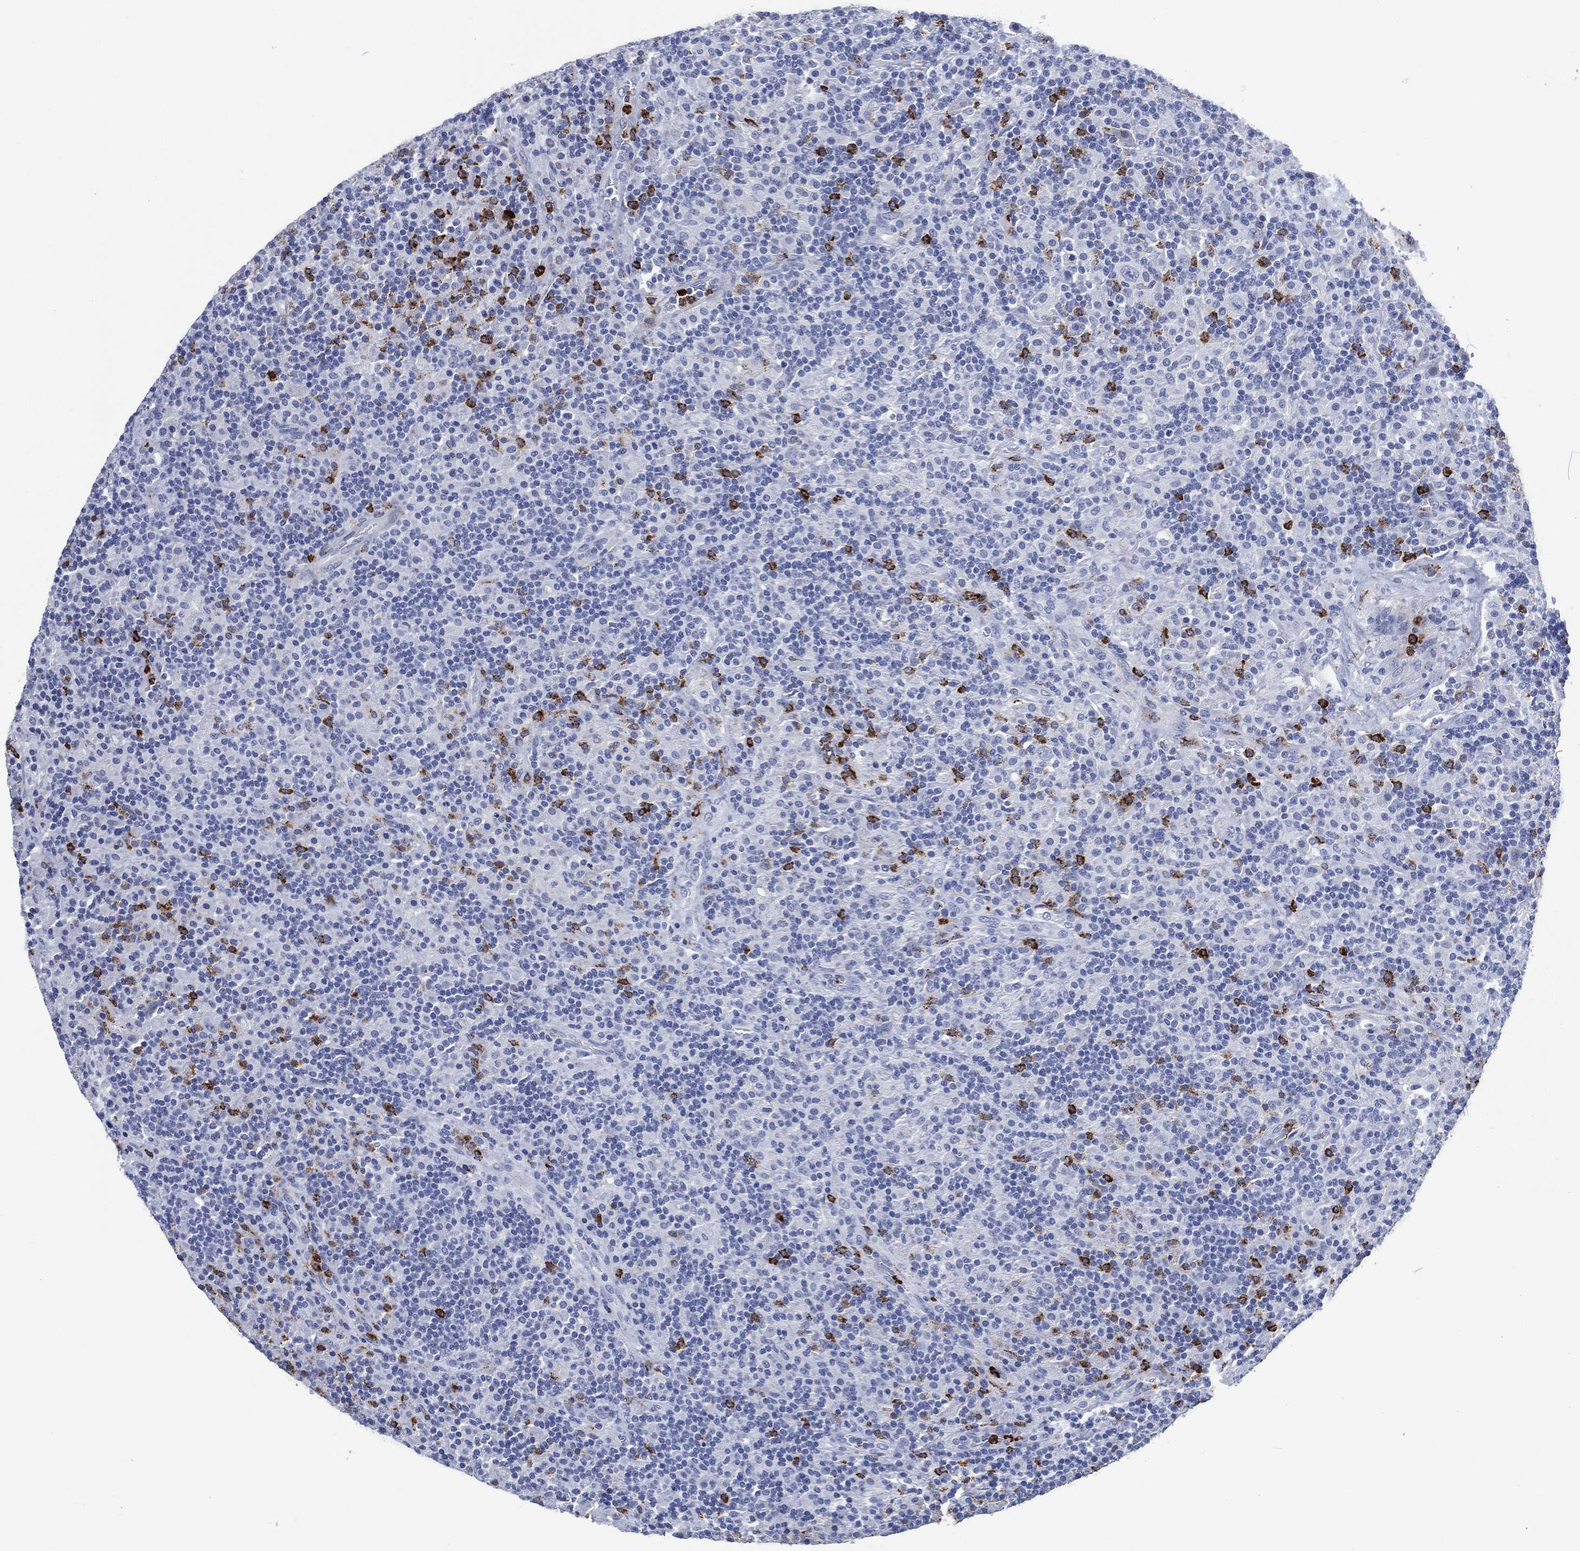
{"staining": {"intensity": "negative", "quantity": "none", "location": "none"}, "tissue": "lymphoma", "cell_type": "Tumor cells", "image_type": "cancer", "snomed": [{"axis": "morphology", "description": "Hodgkin's disease, NOS"}, {"axis": "topography", "description": "Lymph node"}], "caption": "A micrograph of lymphoma stained for a protein reveals no brown staining in tumor cells.", "gene": "MPO", "patient": {"sex": "male", "age": 70}}